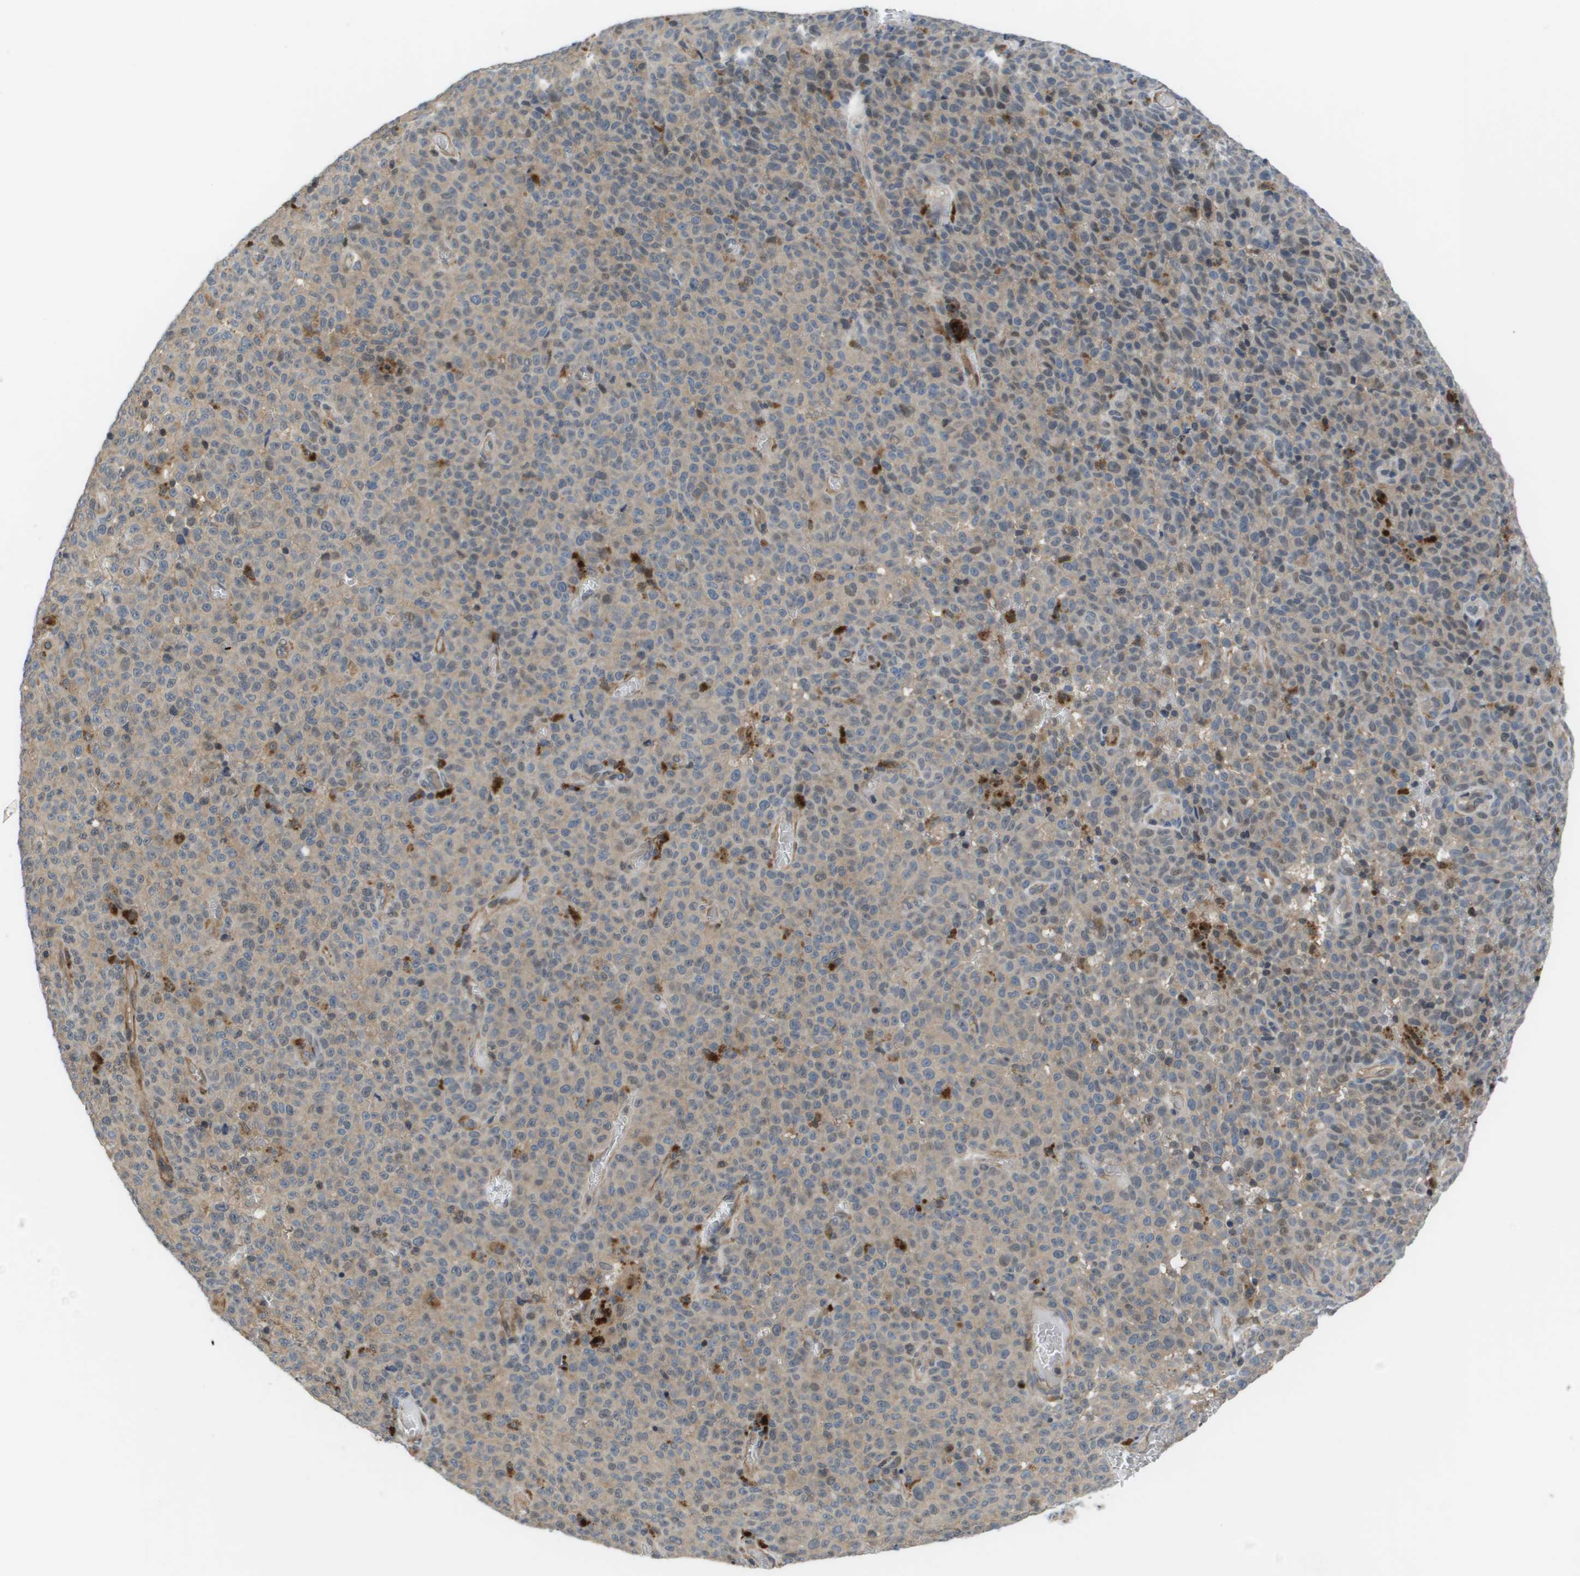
{"staining": {"intensity": "negative", "quantity": "none", "location": "none"}, "tissue": "melanoma", "cell_type": "Tumor cells", "image_type": "cancer", "snomed": [{"axis": "morphology", "description": "Malignant melanoma, NOS"}, {"axis": "topography", "description": "Skin"}], "caption": "An immunohistochemistry photomicrograph of melanoma is shown. There is no staining in tumor cells of melanoma.", "gene": "ENPP5", "patient": {"sex": "female", "age": 82}}